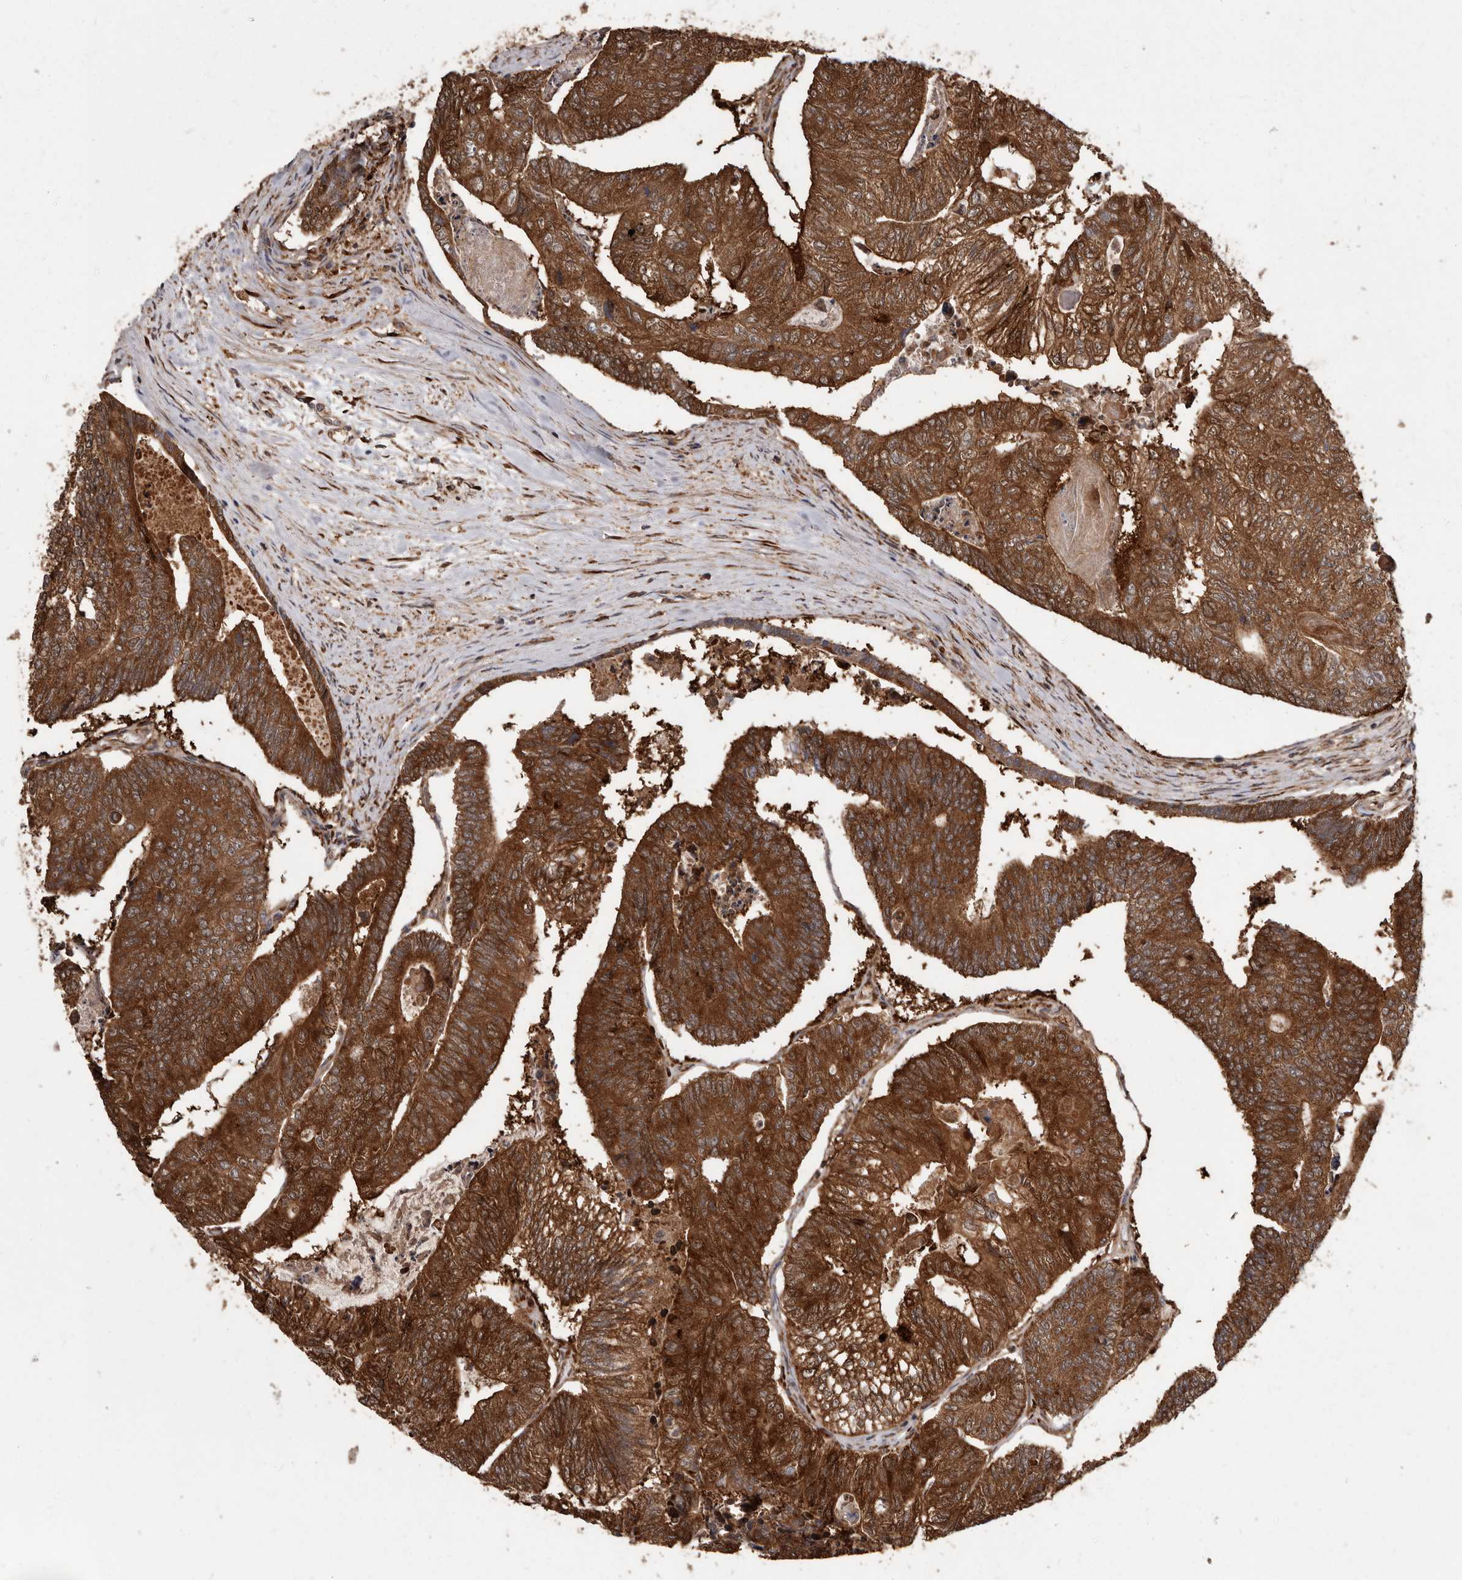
{"staining": {"intensity": "strong", "quantity": ">75%", "location": "cytoplasmic/membranous"}, "tissue": "colorectal cancer", "cell_type": "Tumor cells", "image_type": "cancer", "snomed": [{"axis": "morphology", "description": "Adenocarcinoma, NOS"}, {"axis": "topography", "description": "Colon"}], "caption": "Protein expression analysis of colorectal adenocarcinoma shows strong cytoplasmic/membranous positivity in about >75% of tumor cells.", "gene": "FLAD1", "patient": {"sex": "female", "age": 67}}